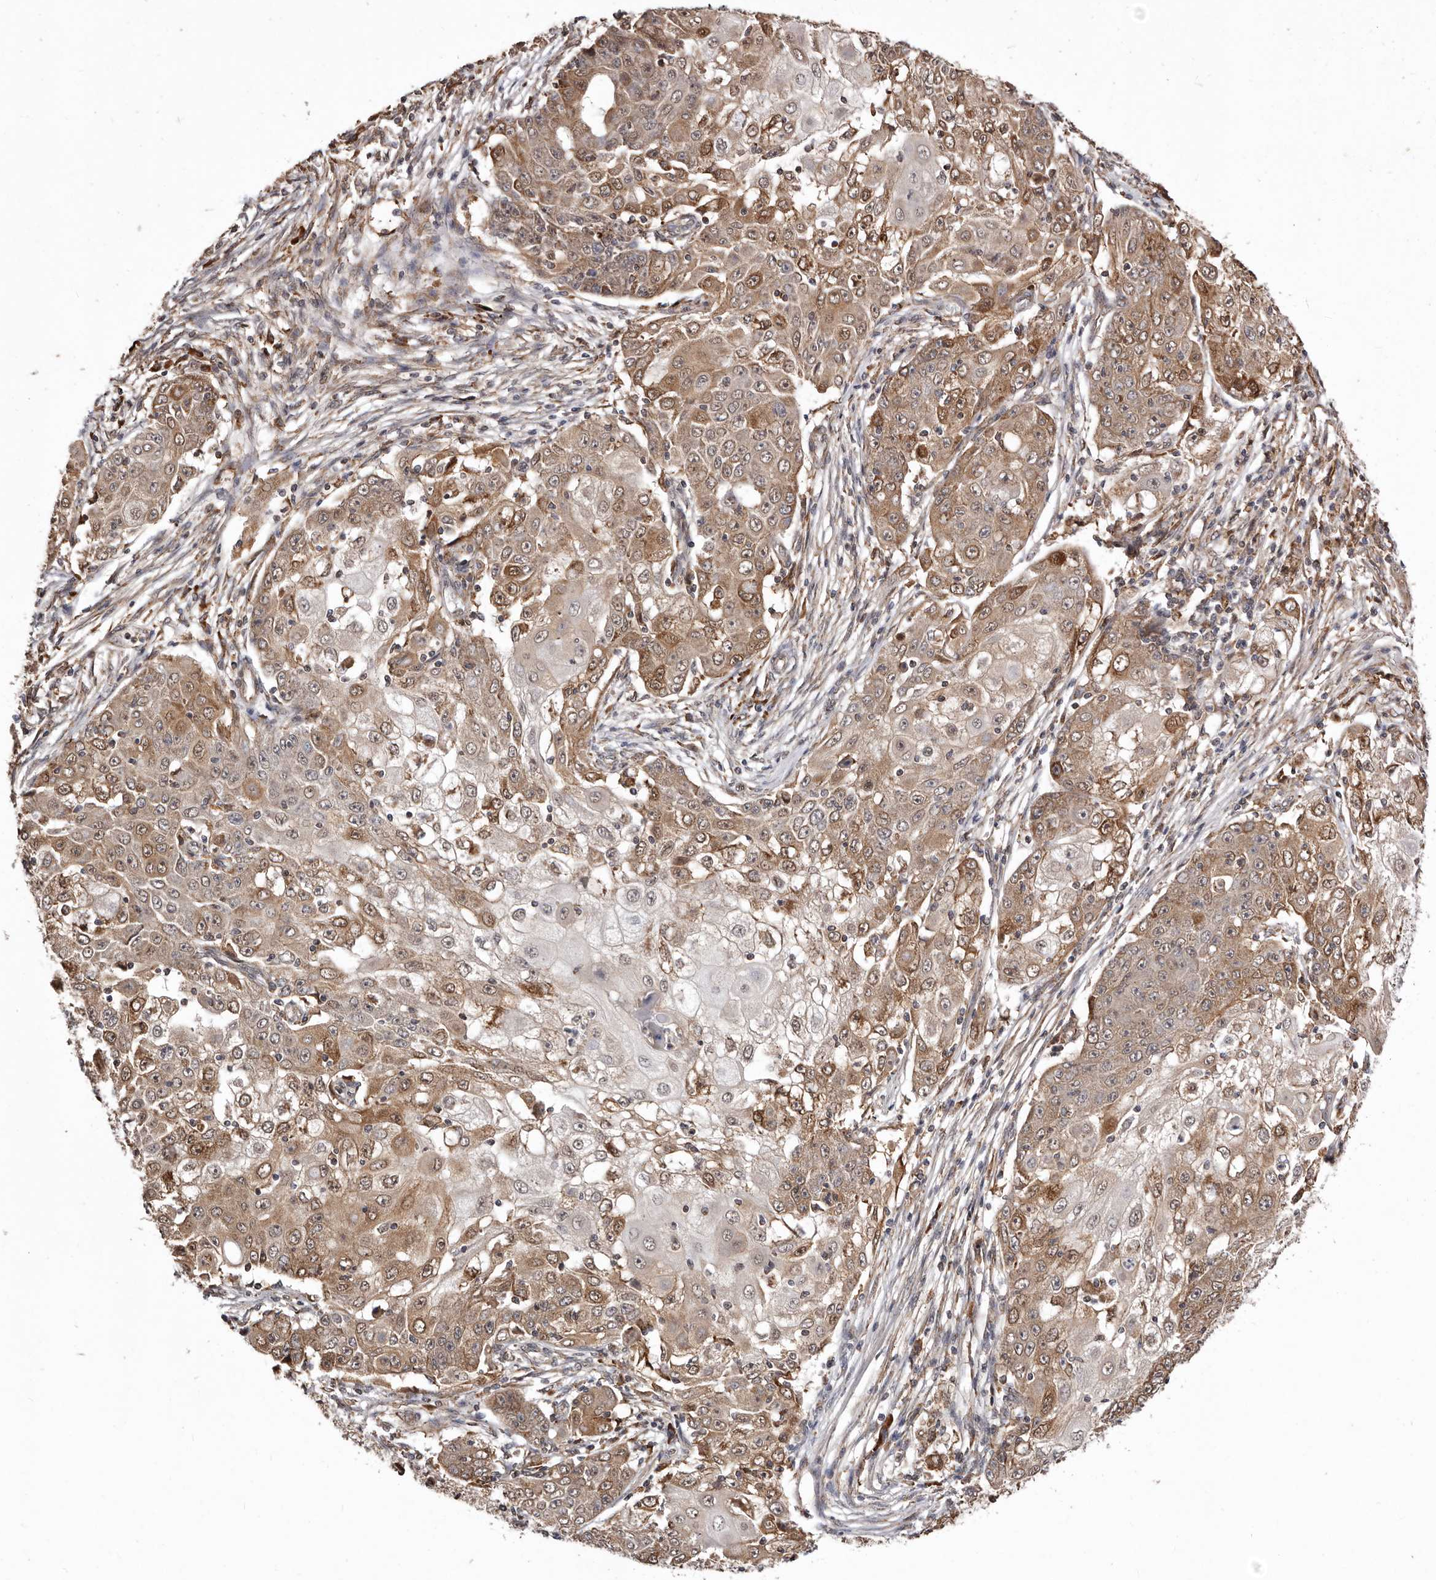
{"staining": {"intensity": "moderate", "quantity": ">75%", "location": "cytoplasmic/membranous"}, "tissue": "ovarian cancer", "cell_type": "Tumor cells", "image_type": "cancer", "snomed": [{"axis": "morphology", "description": "Carcinoma, endometroid"}, {"axis": "topography", "description": "Ovary"}], "caption": "Immunohistochemical staining of human ovarian cancer (endometroid carcinoma) reveals medium levels of moderate cytoplasmic/membranous protein positivity in approximately >75% of tumor cells.", "gene": "RRM2B", "patient": {"sex": "female", "age": 42}}